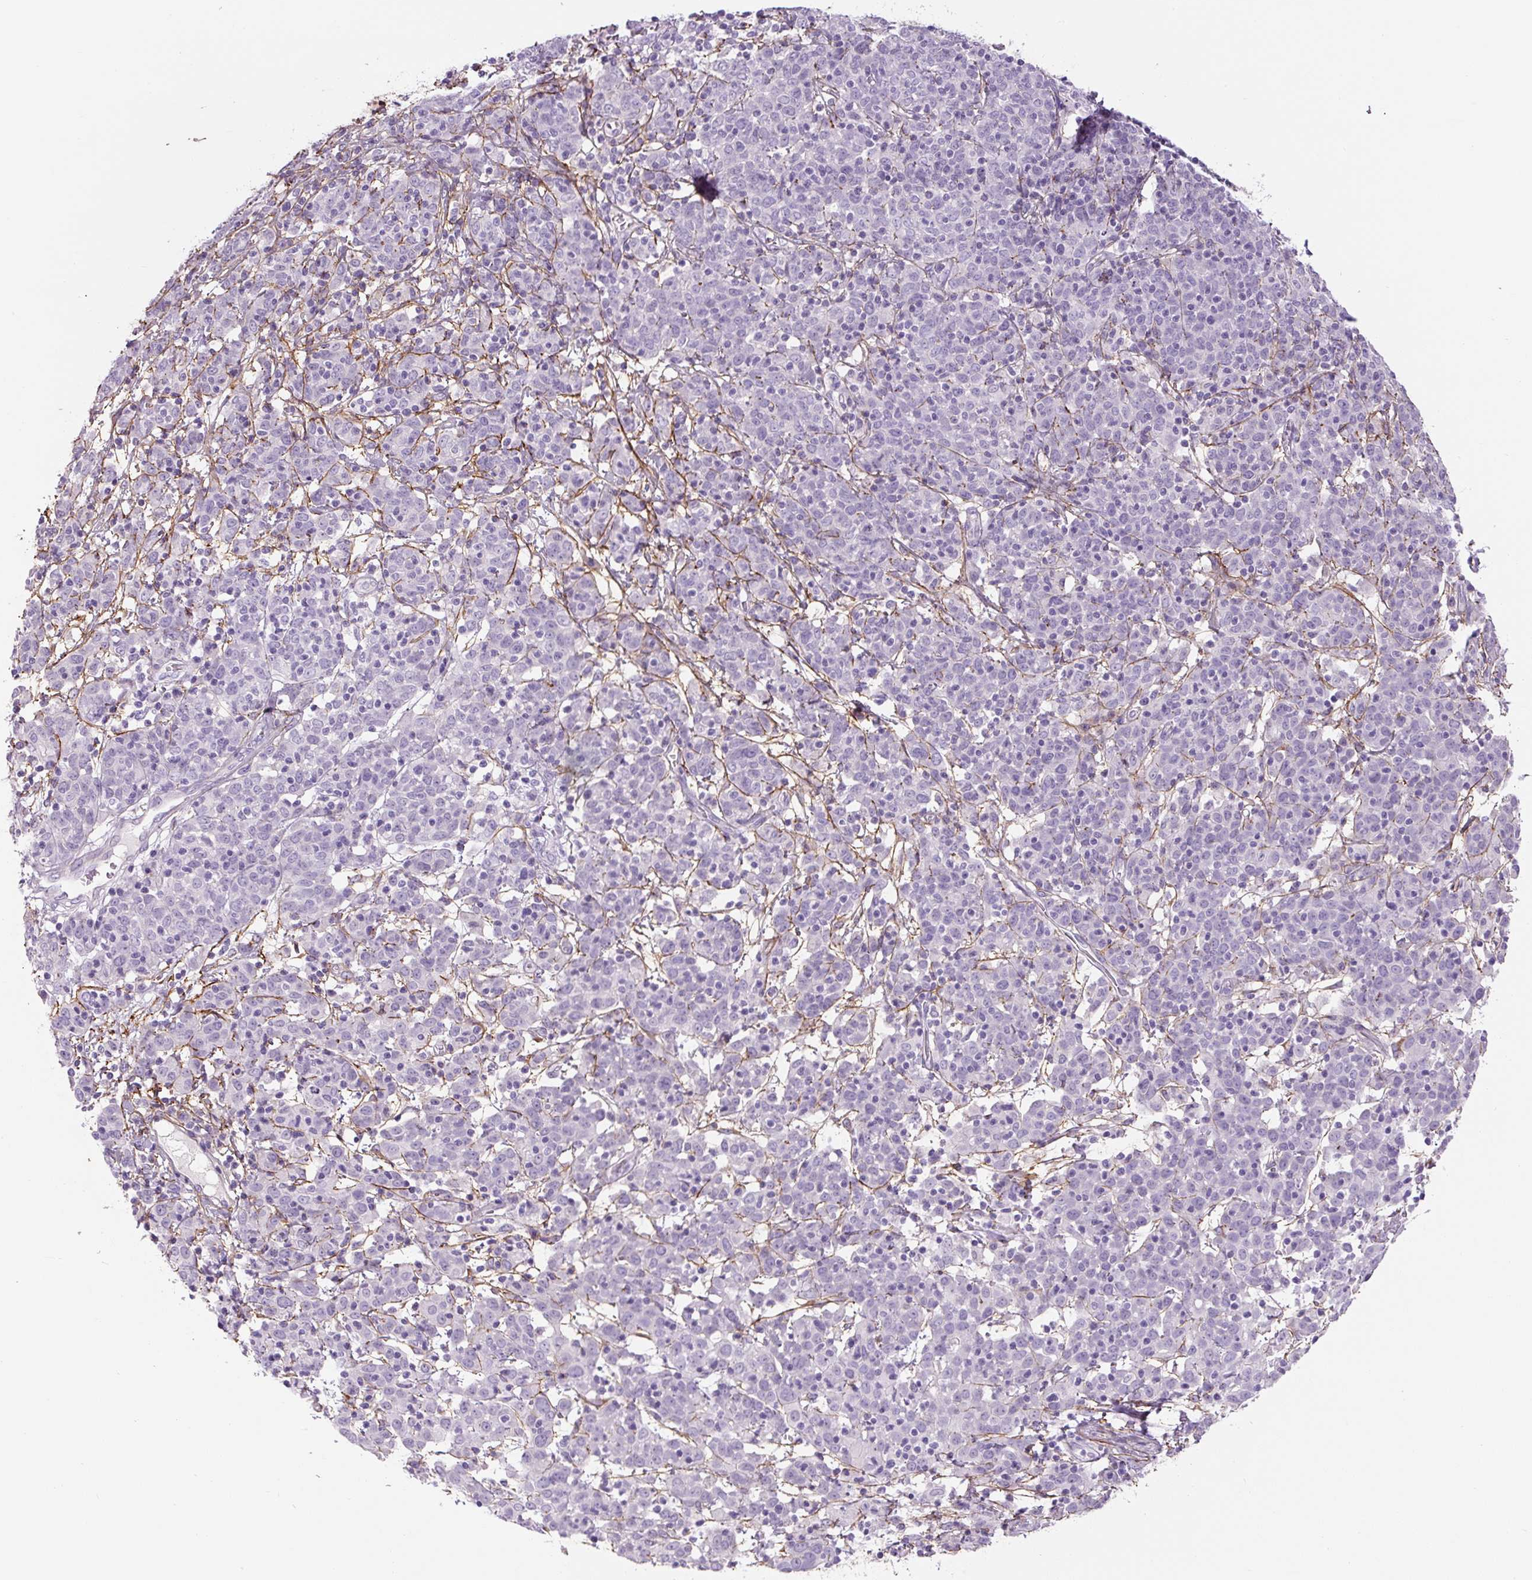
{"staining": {"intensity": "negative", "quantity": "none", "location": "none"}, "tissue": "cervical cancer", "cell_type": "Tumor cells", "image_type": "cancer", "snomed": [{"axis": "morphology", "description": "Squamous cell carcinoma, NOS"}, {"axis": "topography", "description": "Cervix"}], "caption": "Photomicrograph shows no protein positivity in tumor cells of cervical cancer tissue. The staining is performed using DAB brown chromogen with nuclei counter-stained in using hematoxylin.", "gene": "FBN1", "patient": {"sex": "female", "age": 67}}